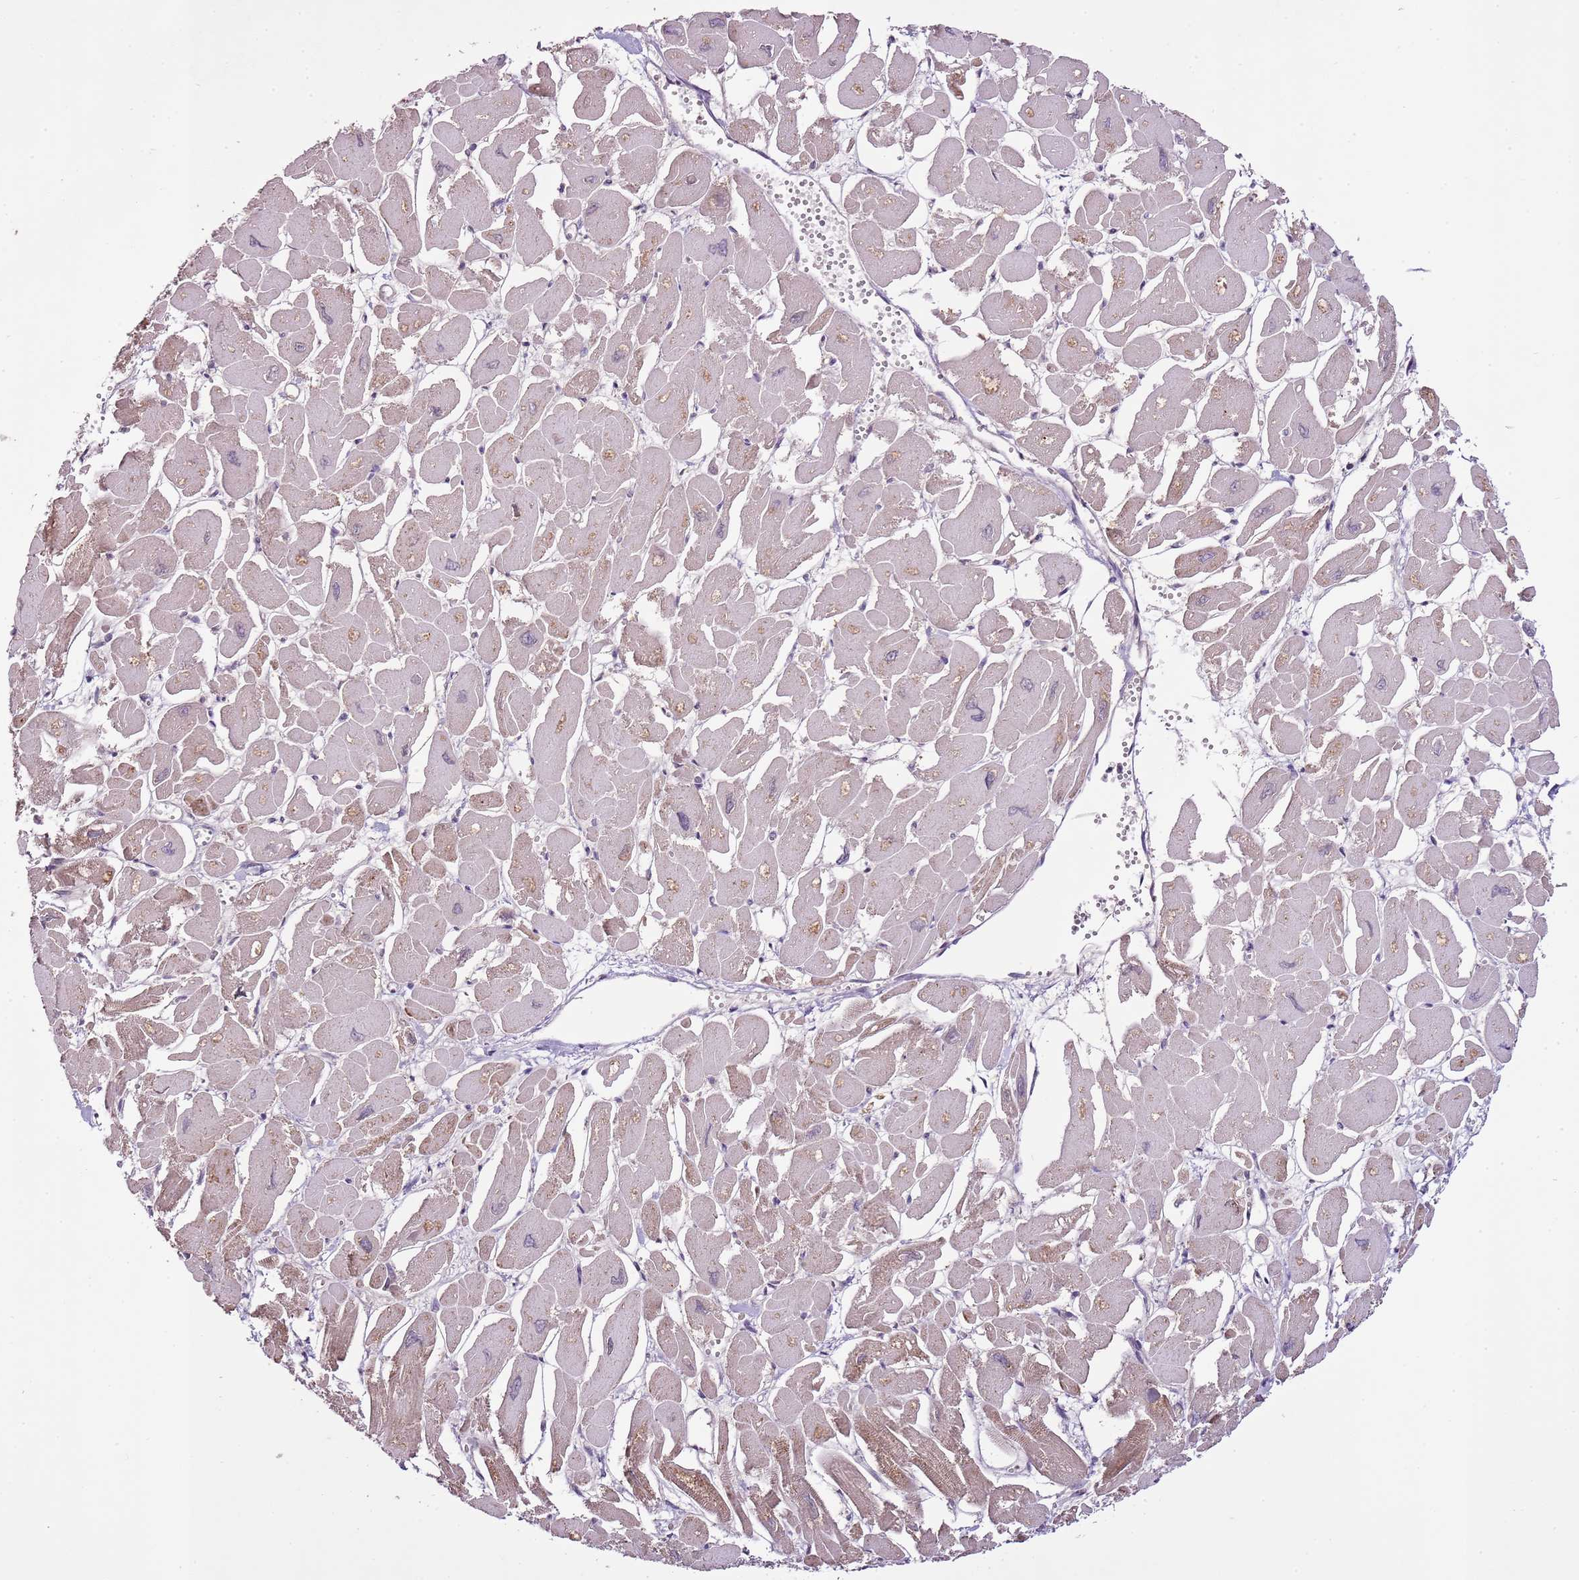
{"staining": {"intensity": "moderate", "quantity": "25%-75%", "location": "cytoplasmic/membranous"}, "tissue": "heart muscle", "cell_type": "Cardiomyocytes", "image_type": "normal", "snomed": [{"axis": "morphology", "description": "Normal tissue, NOS"}, {"axis": "topography", "description": "Heart"}], "caption": "Brown immunohistochemical staining in normal human heart muscle demonstrates moderate cytoplasmic/membranous staining in approximately 25%-75% of cardiomyocytes.", "gene": "CMKLR1", "patient": {"sex": "male", "age": 54}}